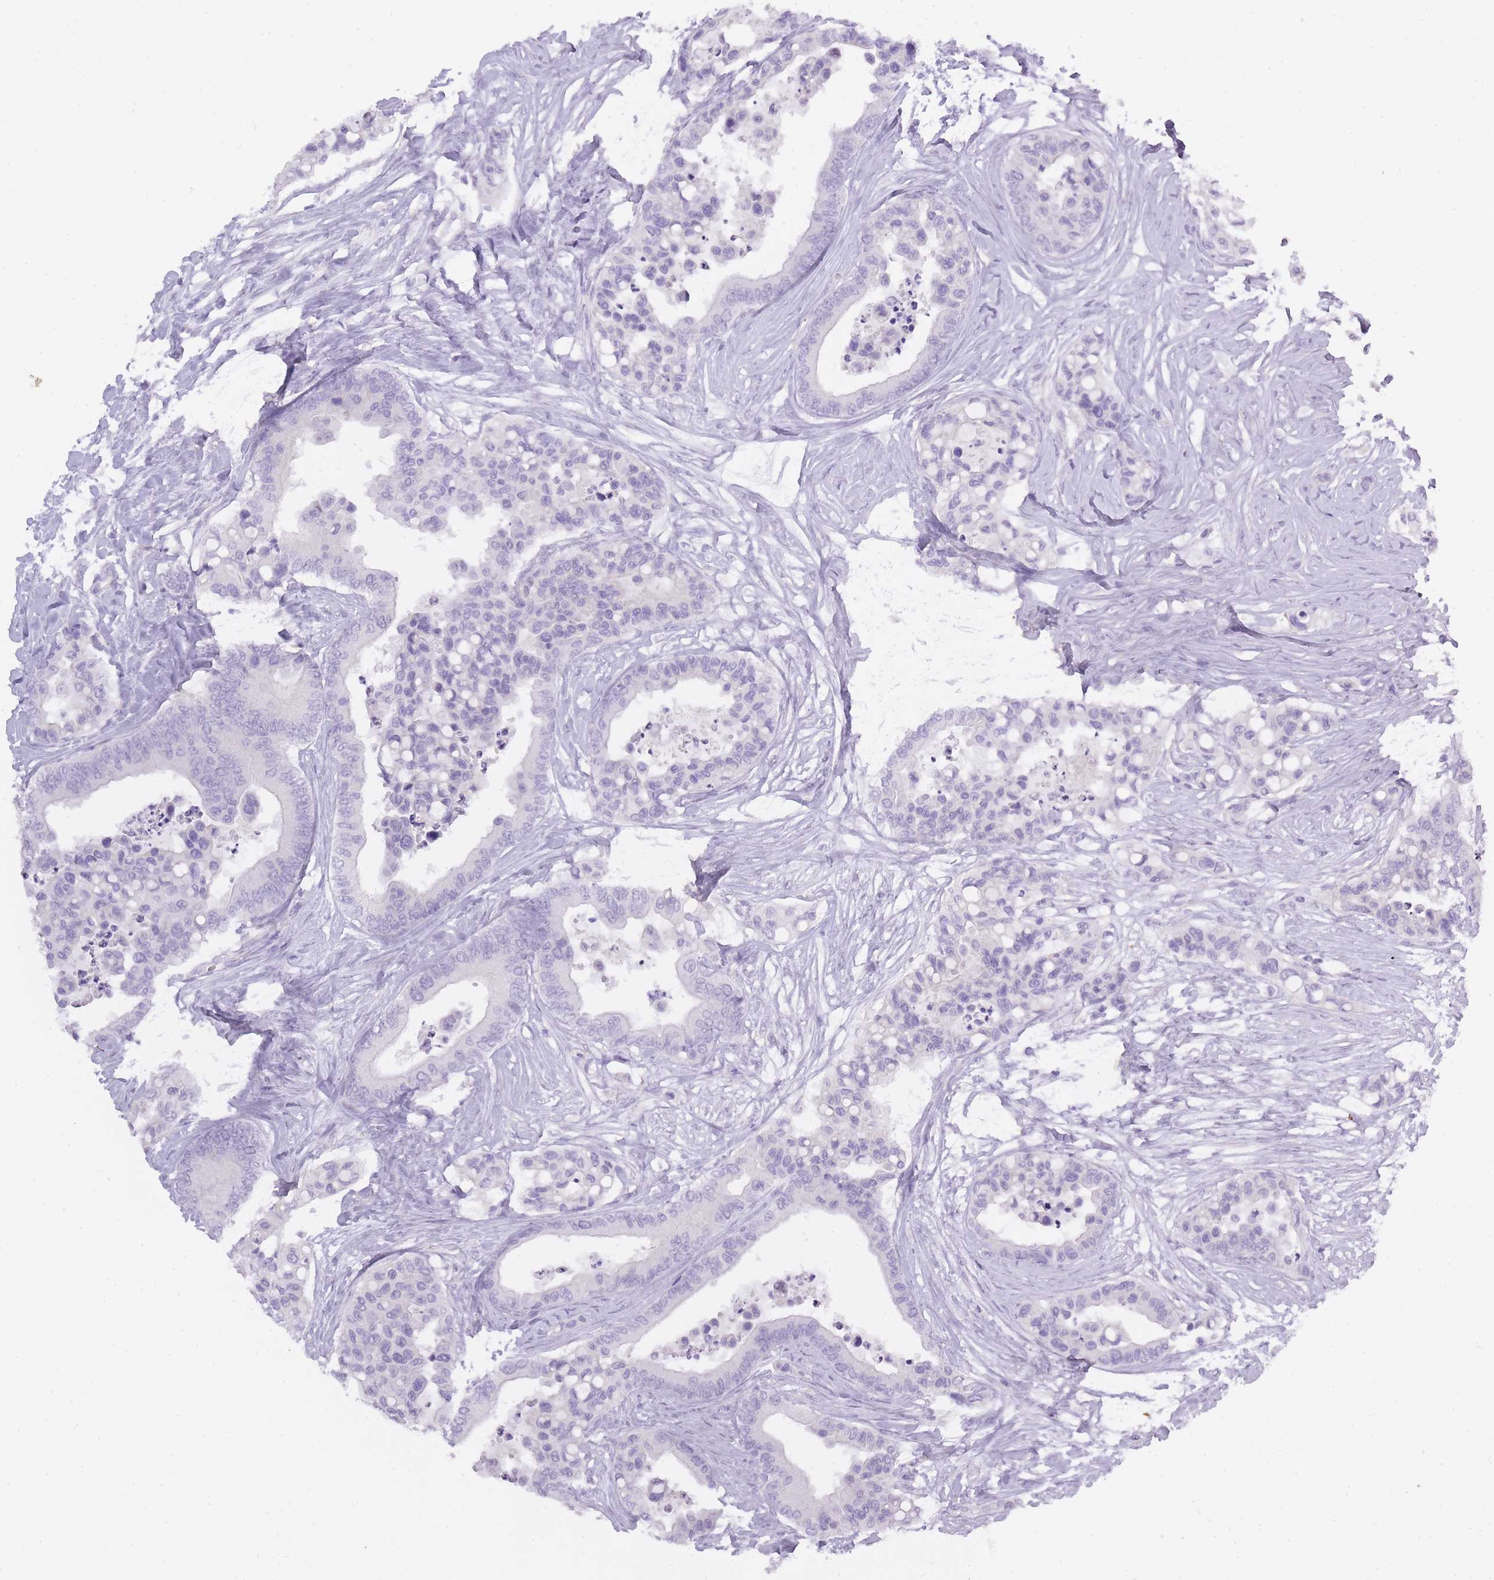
{"staining": {"intensity": "negative", "quantity": "none", "location": "none"}, "tissue": "colorectal cancer", "cell_type": "Tumor cells", "image_type": "cancer", "snomed": [{"axis": "morphology", "description": "Adenocarcinoma, NOS"}, {"axis": "topography", "description": "Colon"}], "caption": "Protein analysis of colorectal cancer exhibits no significant staining in tumor cells.", "gene": "BDKRB2", "patient": {"sex": "male", "age": 82}}